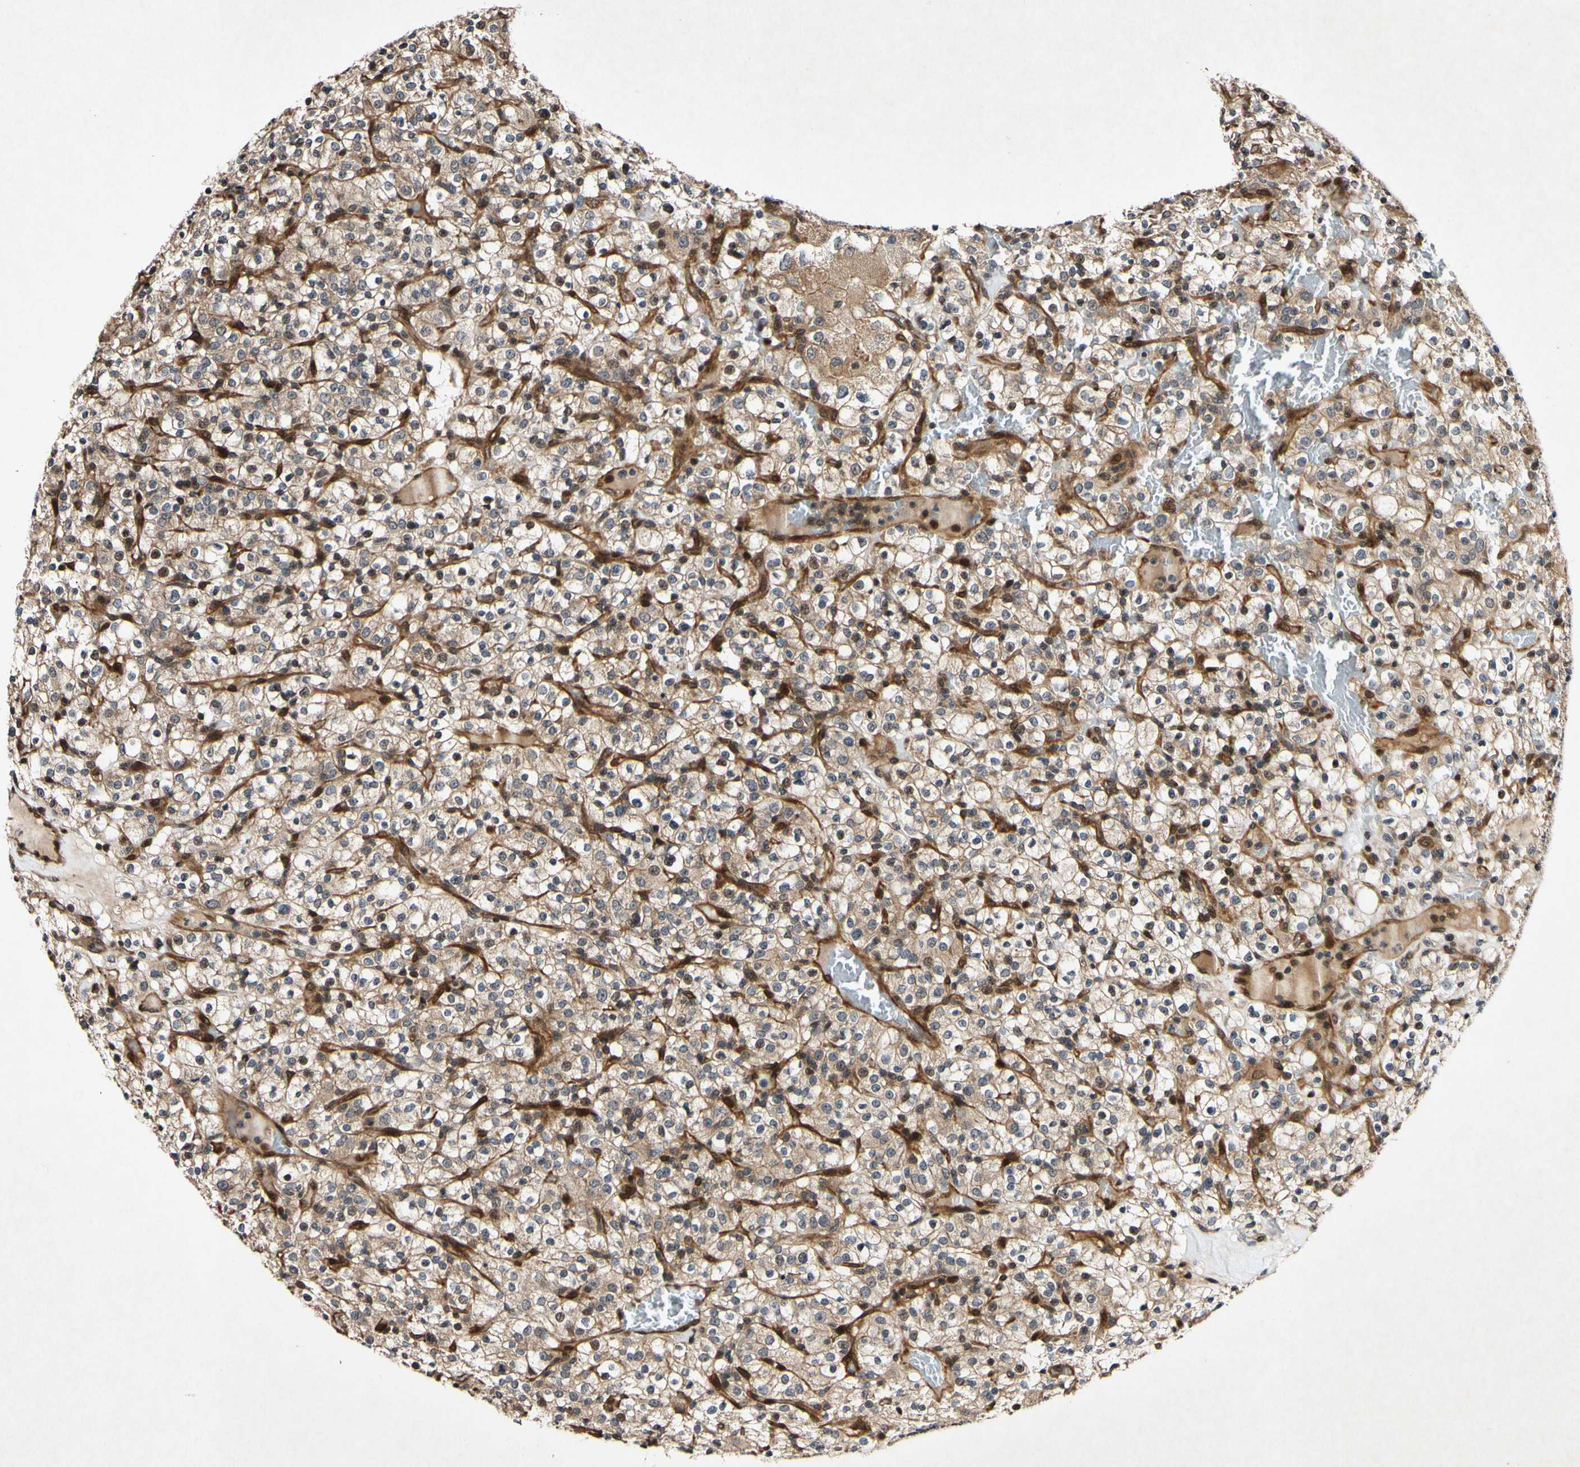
{"staining": {"intensity": "moderate", "quantity": ">75%", "location": "cytoplasmic/membranous"}, "tissue": "renal cancer", "cell_type": "Tumor cells", "image_type": "cancer", "snomed": [{"axis": "morphology", "description": "Normal tissue, NOS"}, {"axis": "morphology", "description": "Adenocarcinoma, NOS"}, {"axis": "topography", "description": "Kidney"}], "caption": "DAB immunohistochemical staining of human renal cancer (adenocarcinoma) exhibits moderate cytoplasmic/membranous protein expression in approximately >75% of tumor cells. (brown staining indicates protein expression, while blue staining denotes nuclei).", "gene": "CSNK1E", "patient": {"sex": "female", "age": 72}}